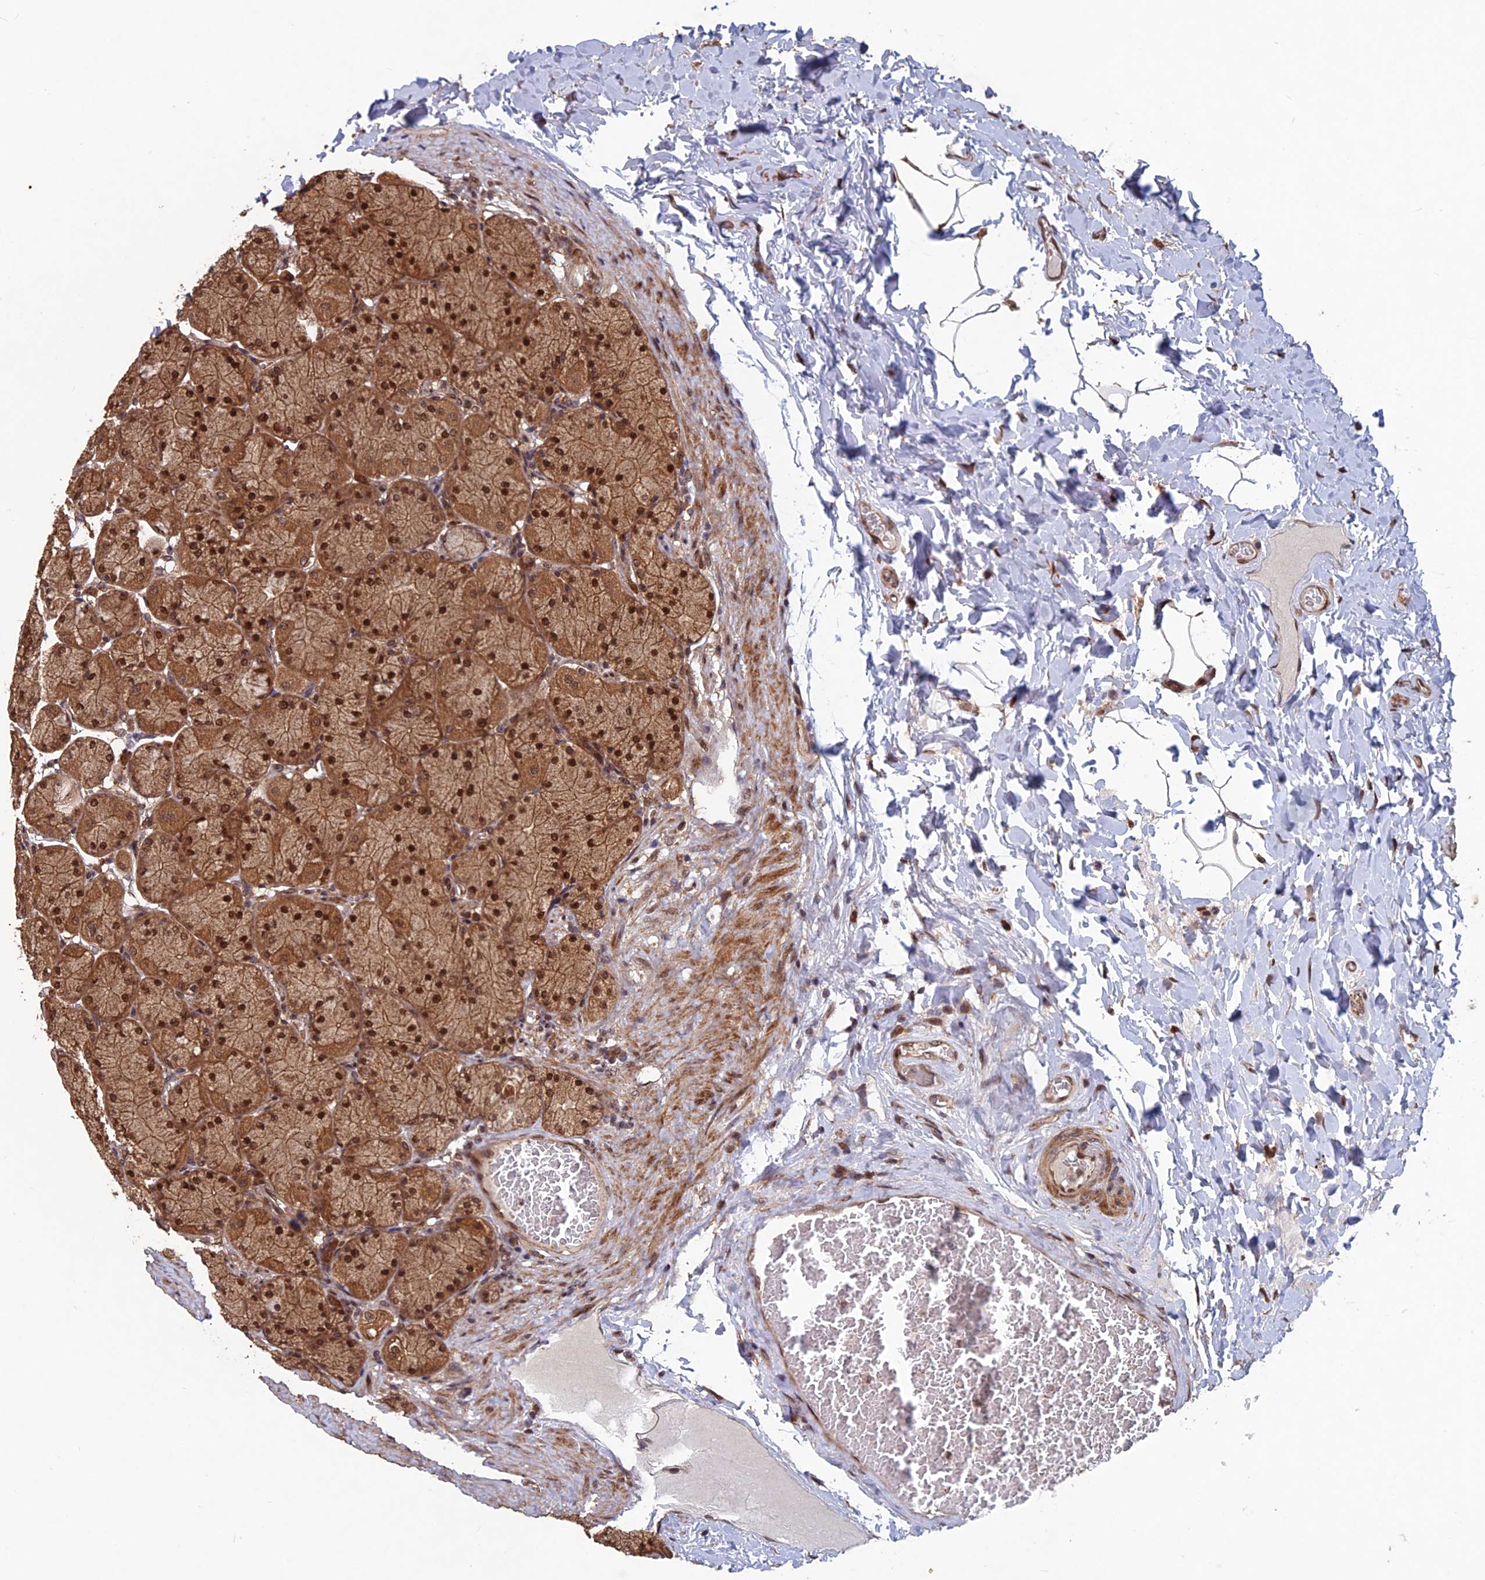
{"staining": {"intensity": "strong", "quantity": ">75%", "location": "cytoplasmic/membranous,nuclear"}, "tissue": "stomach", "cell_type": "Glandular cells", "image_type": "normal", "snomed": [{"axis": "morphology", "description": "Normal tissue, NOS"}, {"axis": "topography", "description": "Stomach, upper"}], "caption": "Strong cytoplasmic/membranous,nuclear expression is seen in about >75% of glandular cells in benign stomach. Using DAB (brown) and hematoxylin (blue) stains, captured at high magnification using brightfield microscopy.", "gene": "FAM53C", "patient": {"sex": "female", "age": 56}}